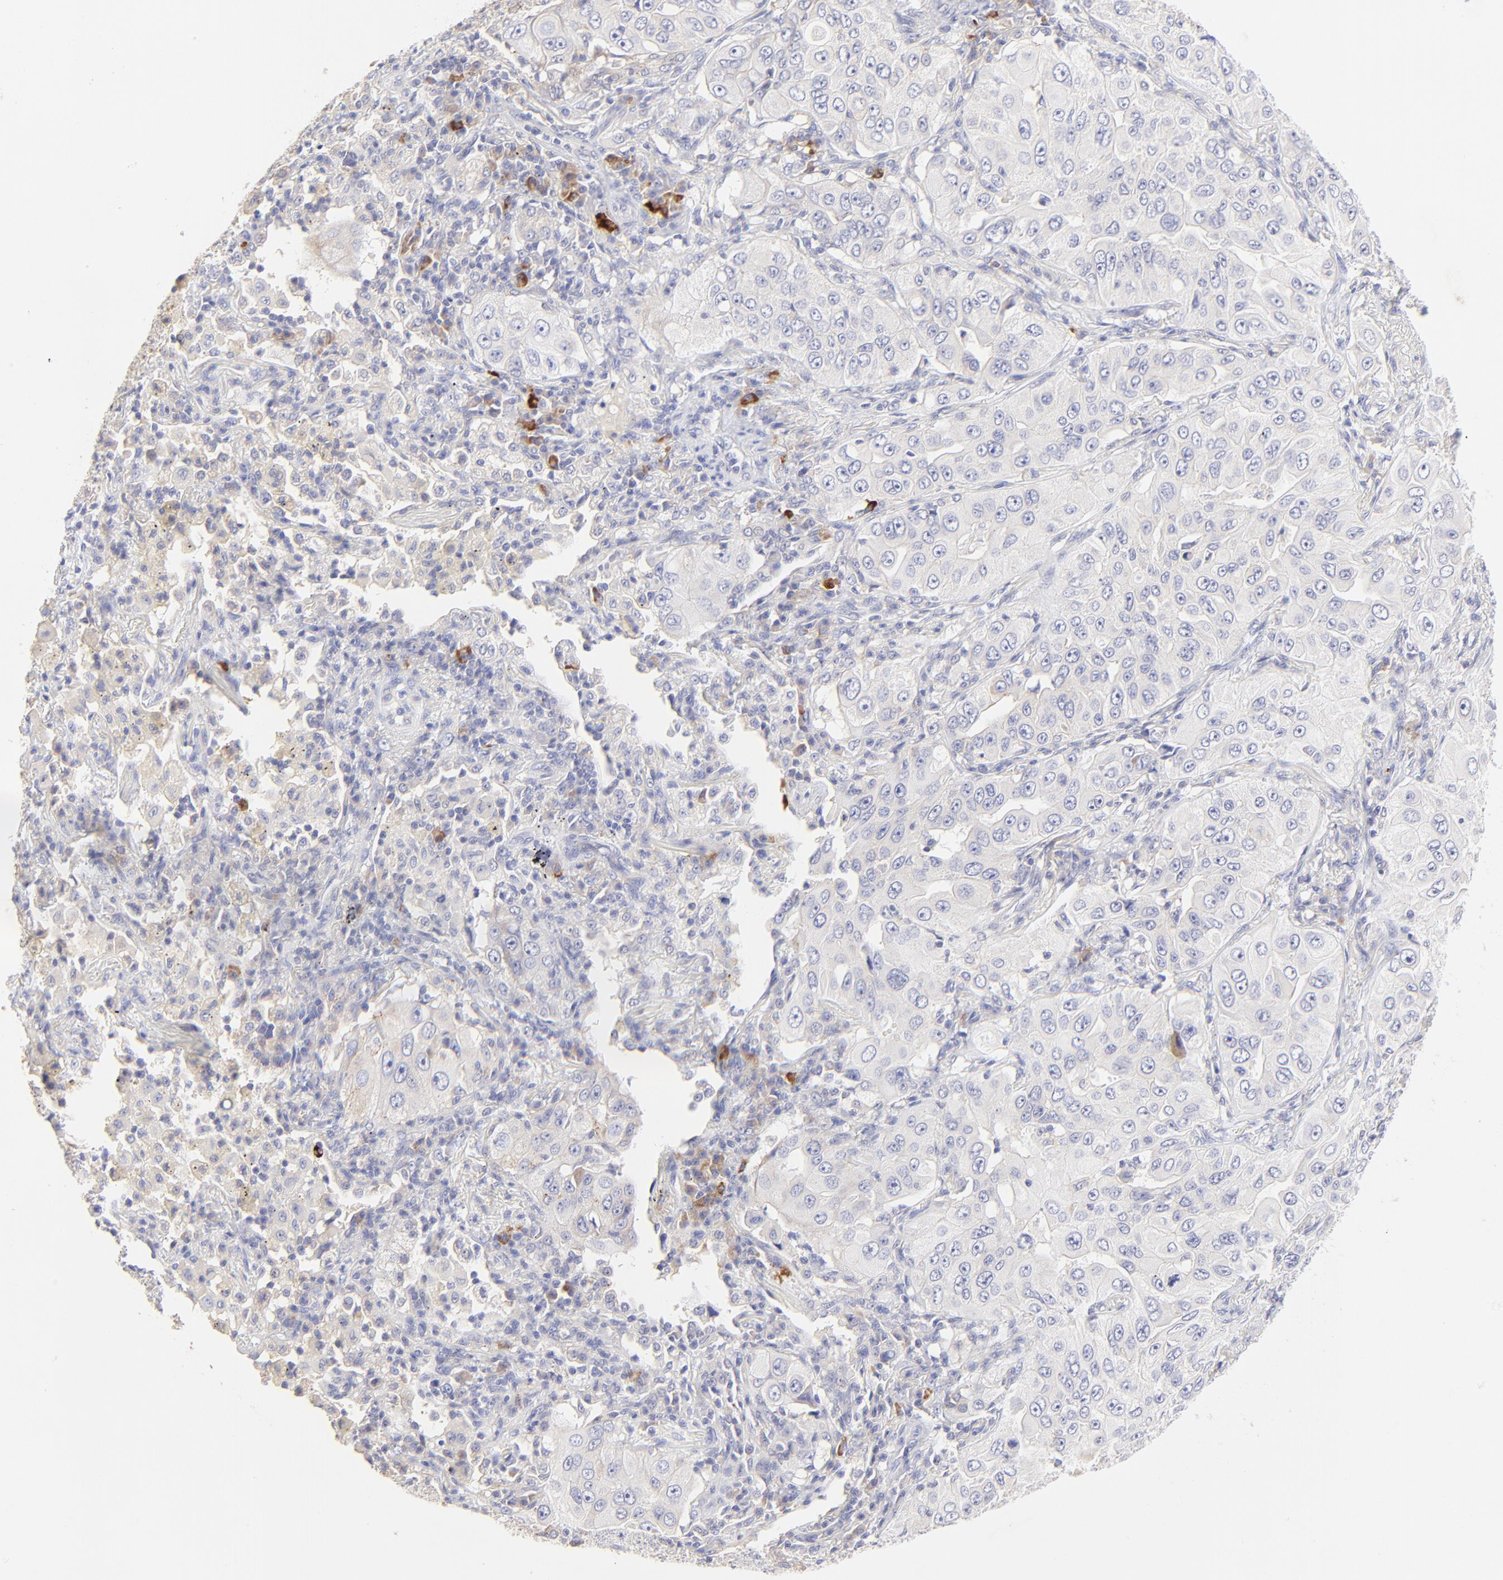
{"staining": {"intensity": "negative", "quantity": "none", "location": "none"}, "tissue": "lung cancer", "cell_type": "Tumor cells", "image_type": "cancer", "snomed": [{"axis": "morphology", "description": "Adenocarcinoma, NOS"}, {"axis": "topography", "description": "Lung"}], "caption": "The micrograph reveals no significant positivity in tumor cells of lung adenocarcinoma.", "gene": "LHFPL1", "patient": {"sex": "male", "age": 84}}